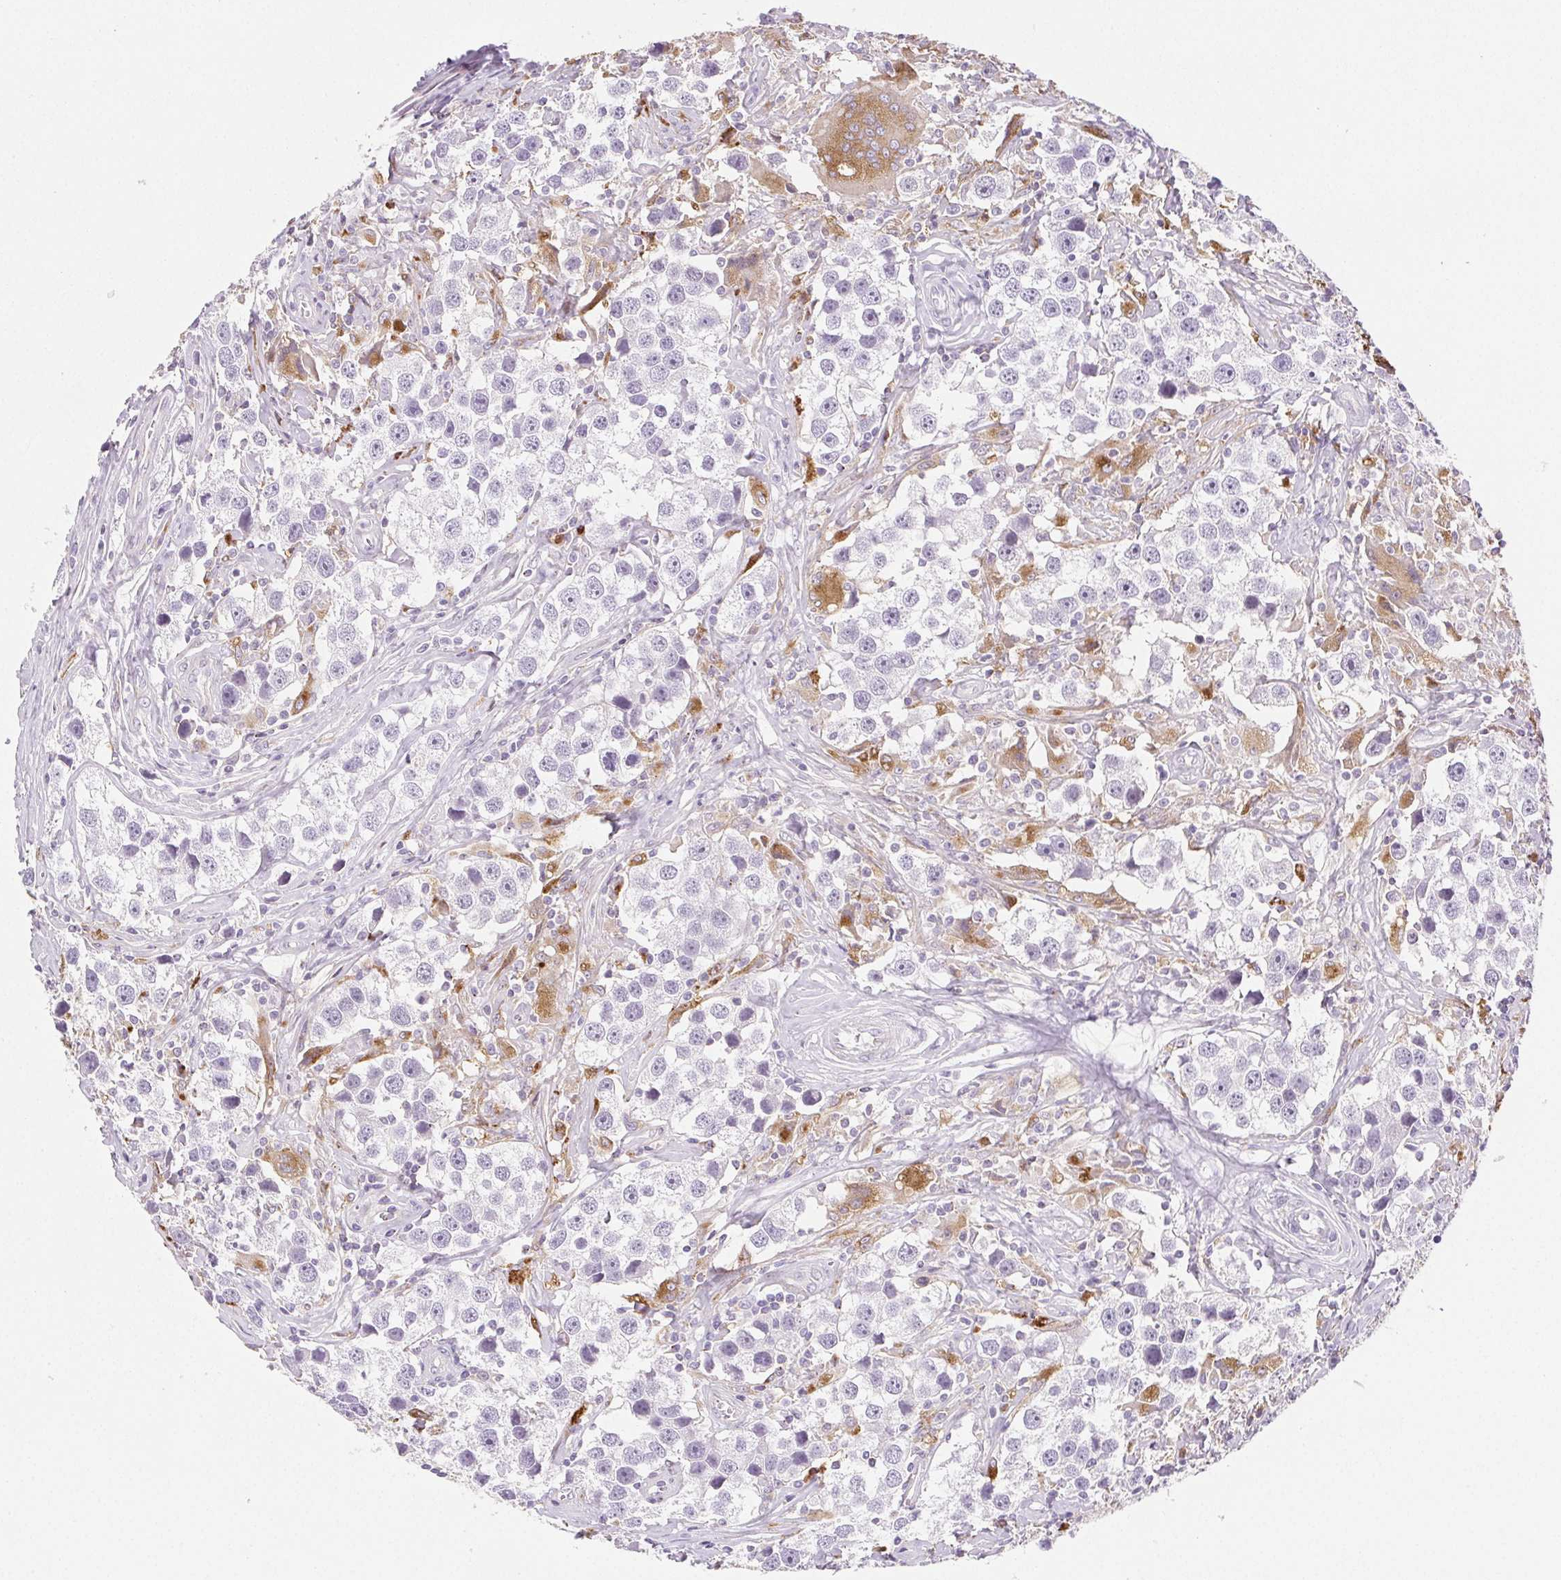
{"staining": {"intensity": "negative", "quantity": "none", "location": "none"}, "tissue": "testis cancer", "cell_type": "Tumor cells", "image_type": "cancer", "snomed": [{"axis": "morphology", "description": "Seminoma, NOS"}, {"axis": "topography", "description": "Testis"}], "caption": "Immunohistochemistry histopathology image of neoplastic tissue: testis seminoma stained with DAB displays no significant protein positivity in tumor cells. The staining was performed using DAB to visualize the protein expression in brown, while the nuclei were stained in blue with hematoxylin (Magnification: 20x).", "gene": "LIPA", "patient": {"sex": "male", "age": 49}}